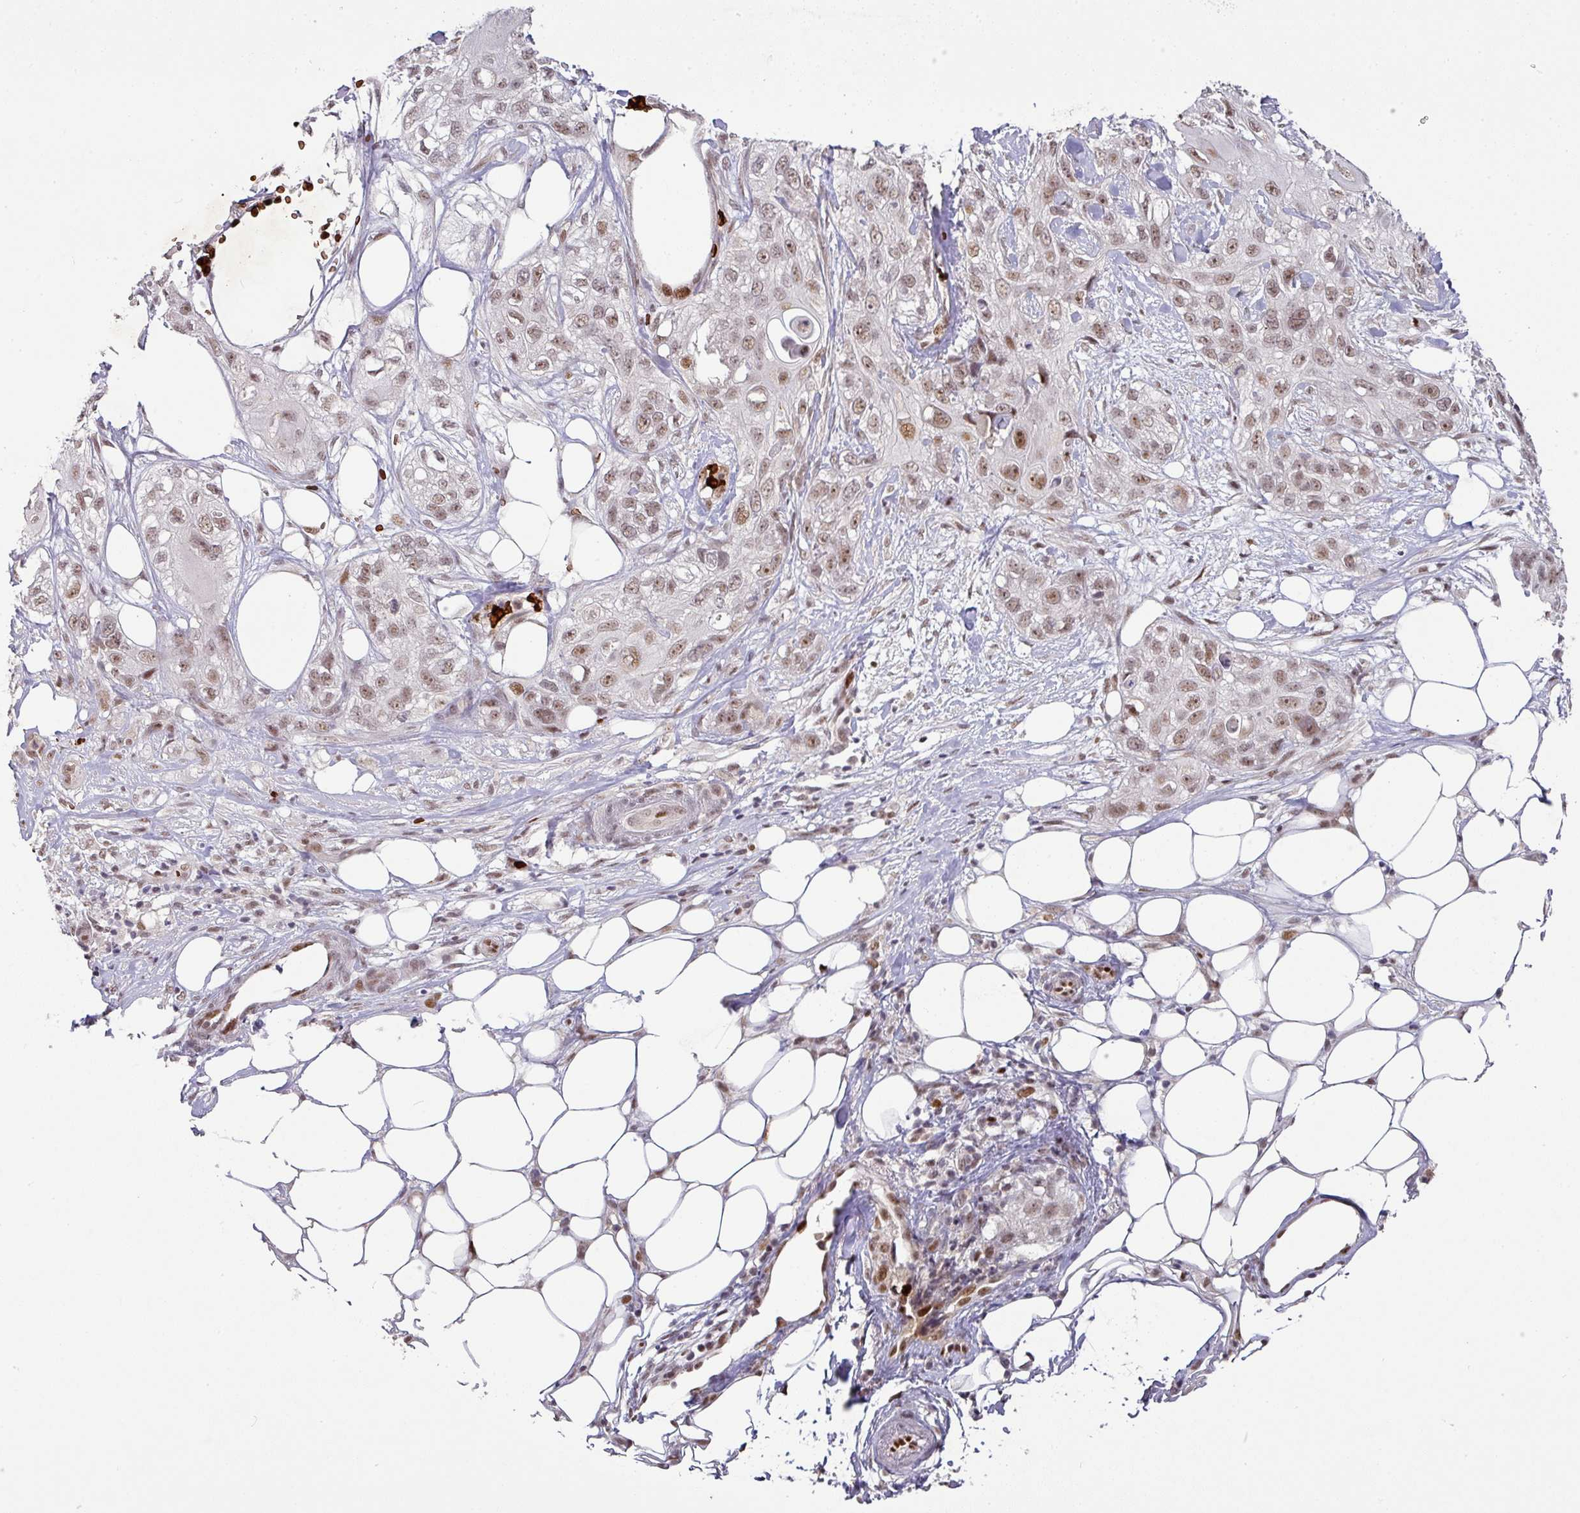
{"staining": {"intensity": "weak", "quantity": ">75%", "location": "nuclear"}, "tissue": "skin cancer", "cell_type": "Tumor cells", "image_type": "cancer", "snomed": [{"axis": "morphology", "description": "Normal tissue, NOS"}, {"axis": "morphology", "description": "Squamous cell carcinoma, NOS"}, {"axis": "topography", "description": "Skin"}], "caption": "This is an image of IHC staining of skin squamous cell carcinoma, which shows weak positivity in the nuclear of tumor cells.", "gene": "NEIL1", "patient": {"sex": "male", "age": 72}}